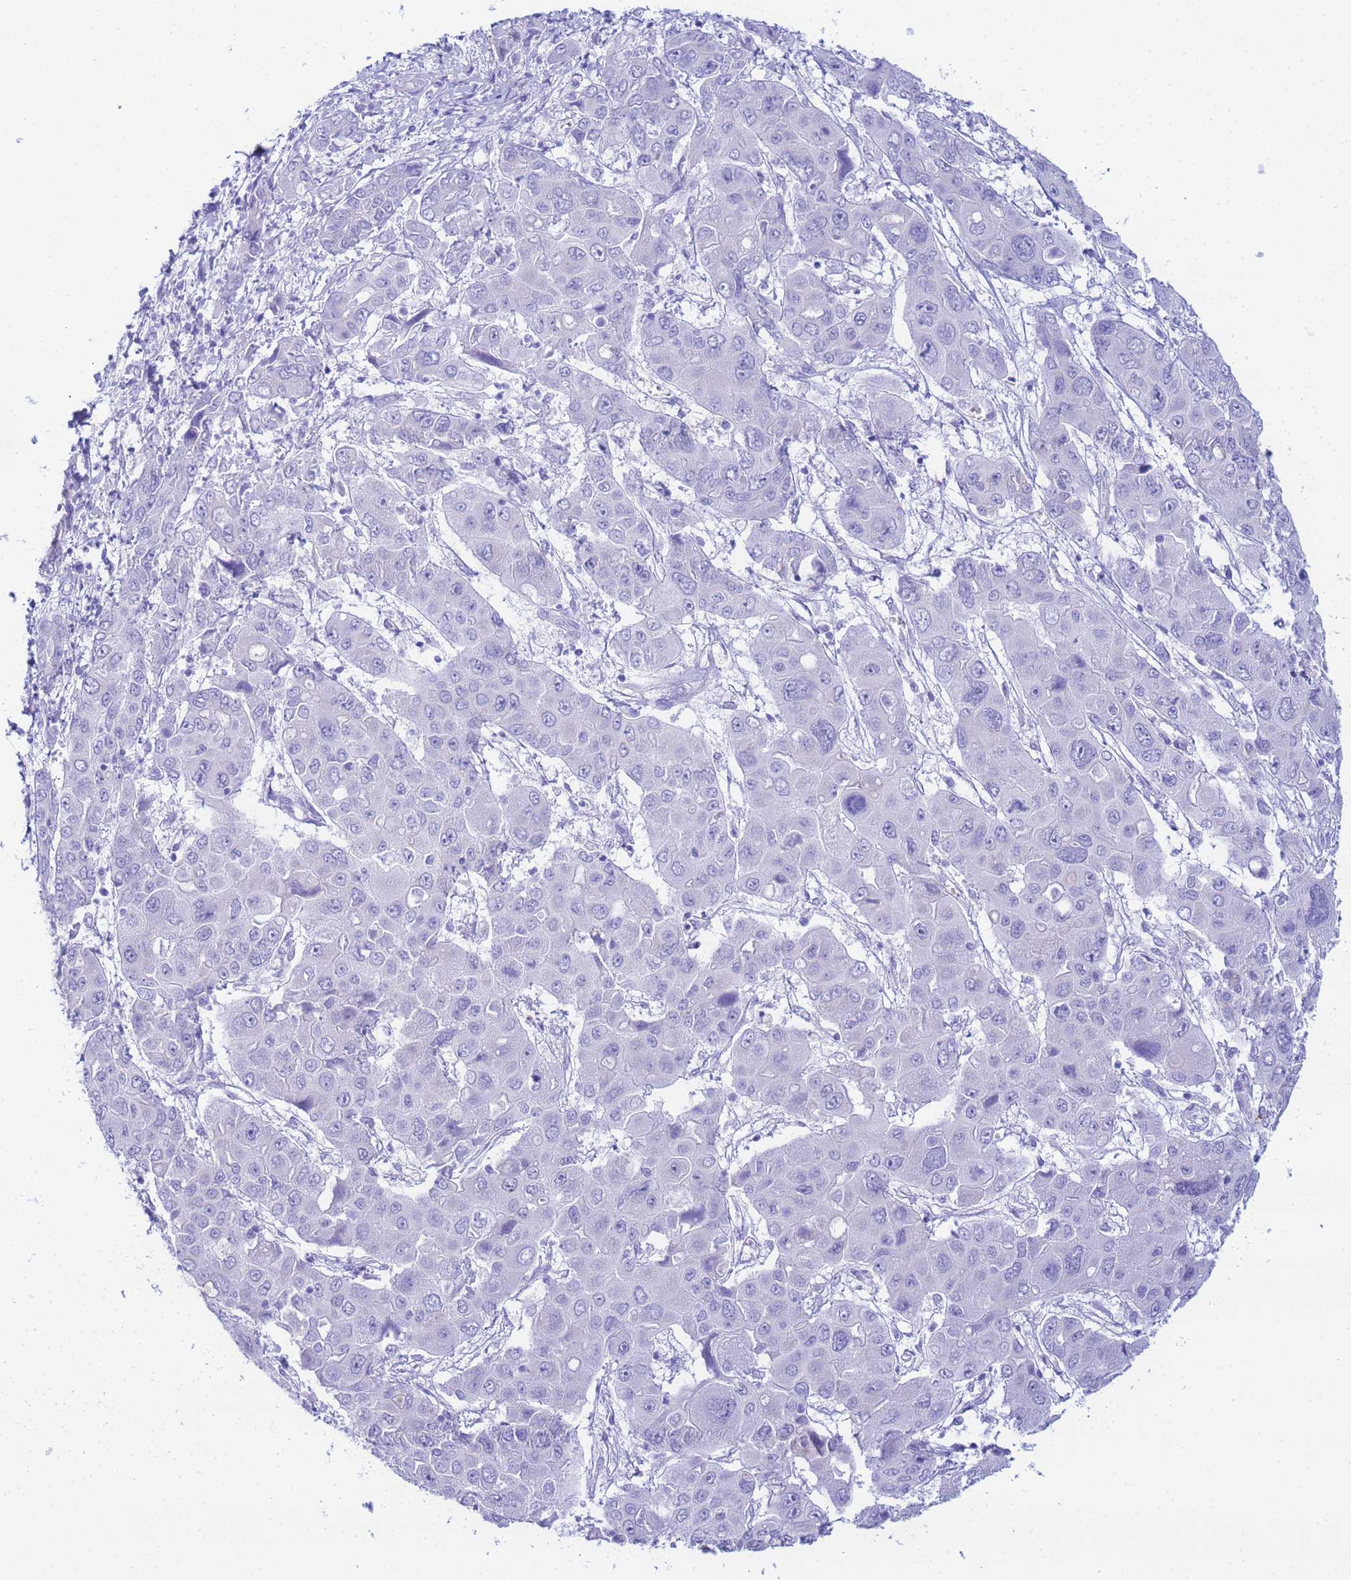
{"staining": {"intensity": "negative", "quantity": "none", "location": "none"}, "tissue": "liver cancer", "cell_type": "Tumor cells", "image_type": "cancer", "snomed": [{"axis": "morphology", "description": "Cholangiocarcinoma"}, {"axis": "topography", "description": "Liver"}], "caption": "Cholangiocarcinoma (liver) was stained to show a protein in brown. There is no significant staining in tumor cells. The staining was performed using DAB to visualize the protein expression in brown, while the nuclei were stained in blue with hematoxylin (Magnification: 20x).", "gene": "AQP12A", "patient": {"sex": "male", "age": 67}}